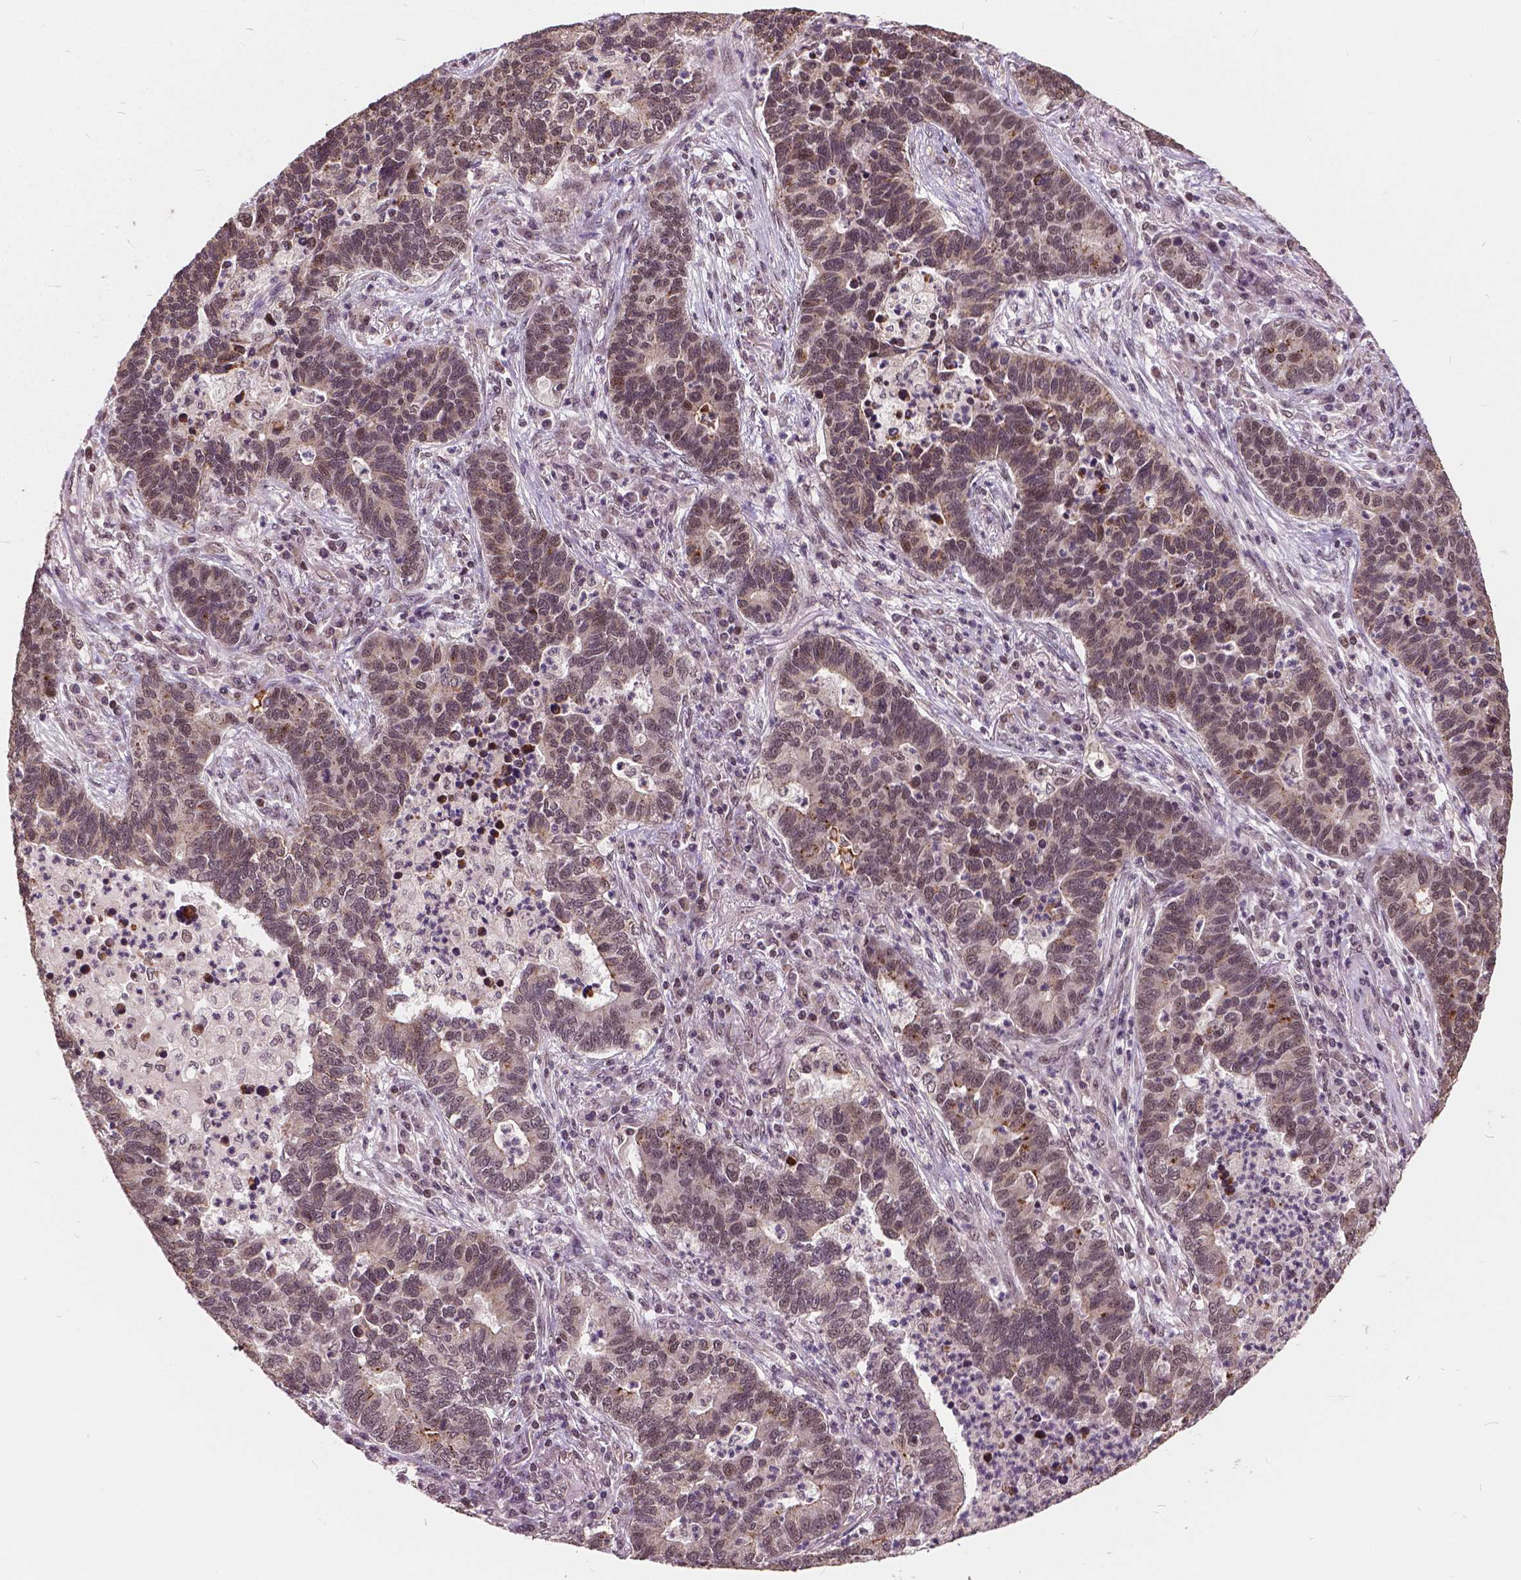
{"staining": {"intensity": "weak", "quantity": ">75%", "location": "cytoplasmic/membranous,nuclear"}, "tissue": "lung cancer", "cell_type": "Tumor cells", "image_type": "cancer", "snomed": [{"axis": "morphology", "description": "Adenocarcinoma, NOS"}, {"axis": "topography", "description": "Lung"}], "caption": "IHC histopathology image of human lung cancer stained for a protein (brown), which demonstrates low levels of weak cytoplasmic/membranous and nuclear positivity in approximately >75% of tumor cells.", "gene": "GPS2", "patient": {"sex": "female", "age": 57}}